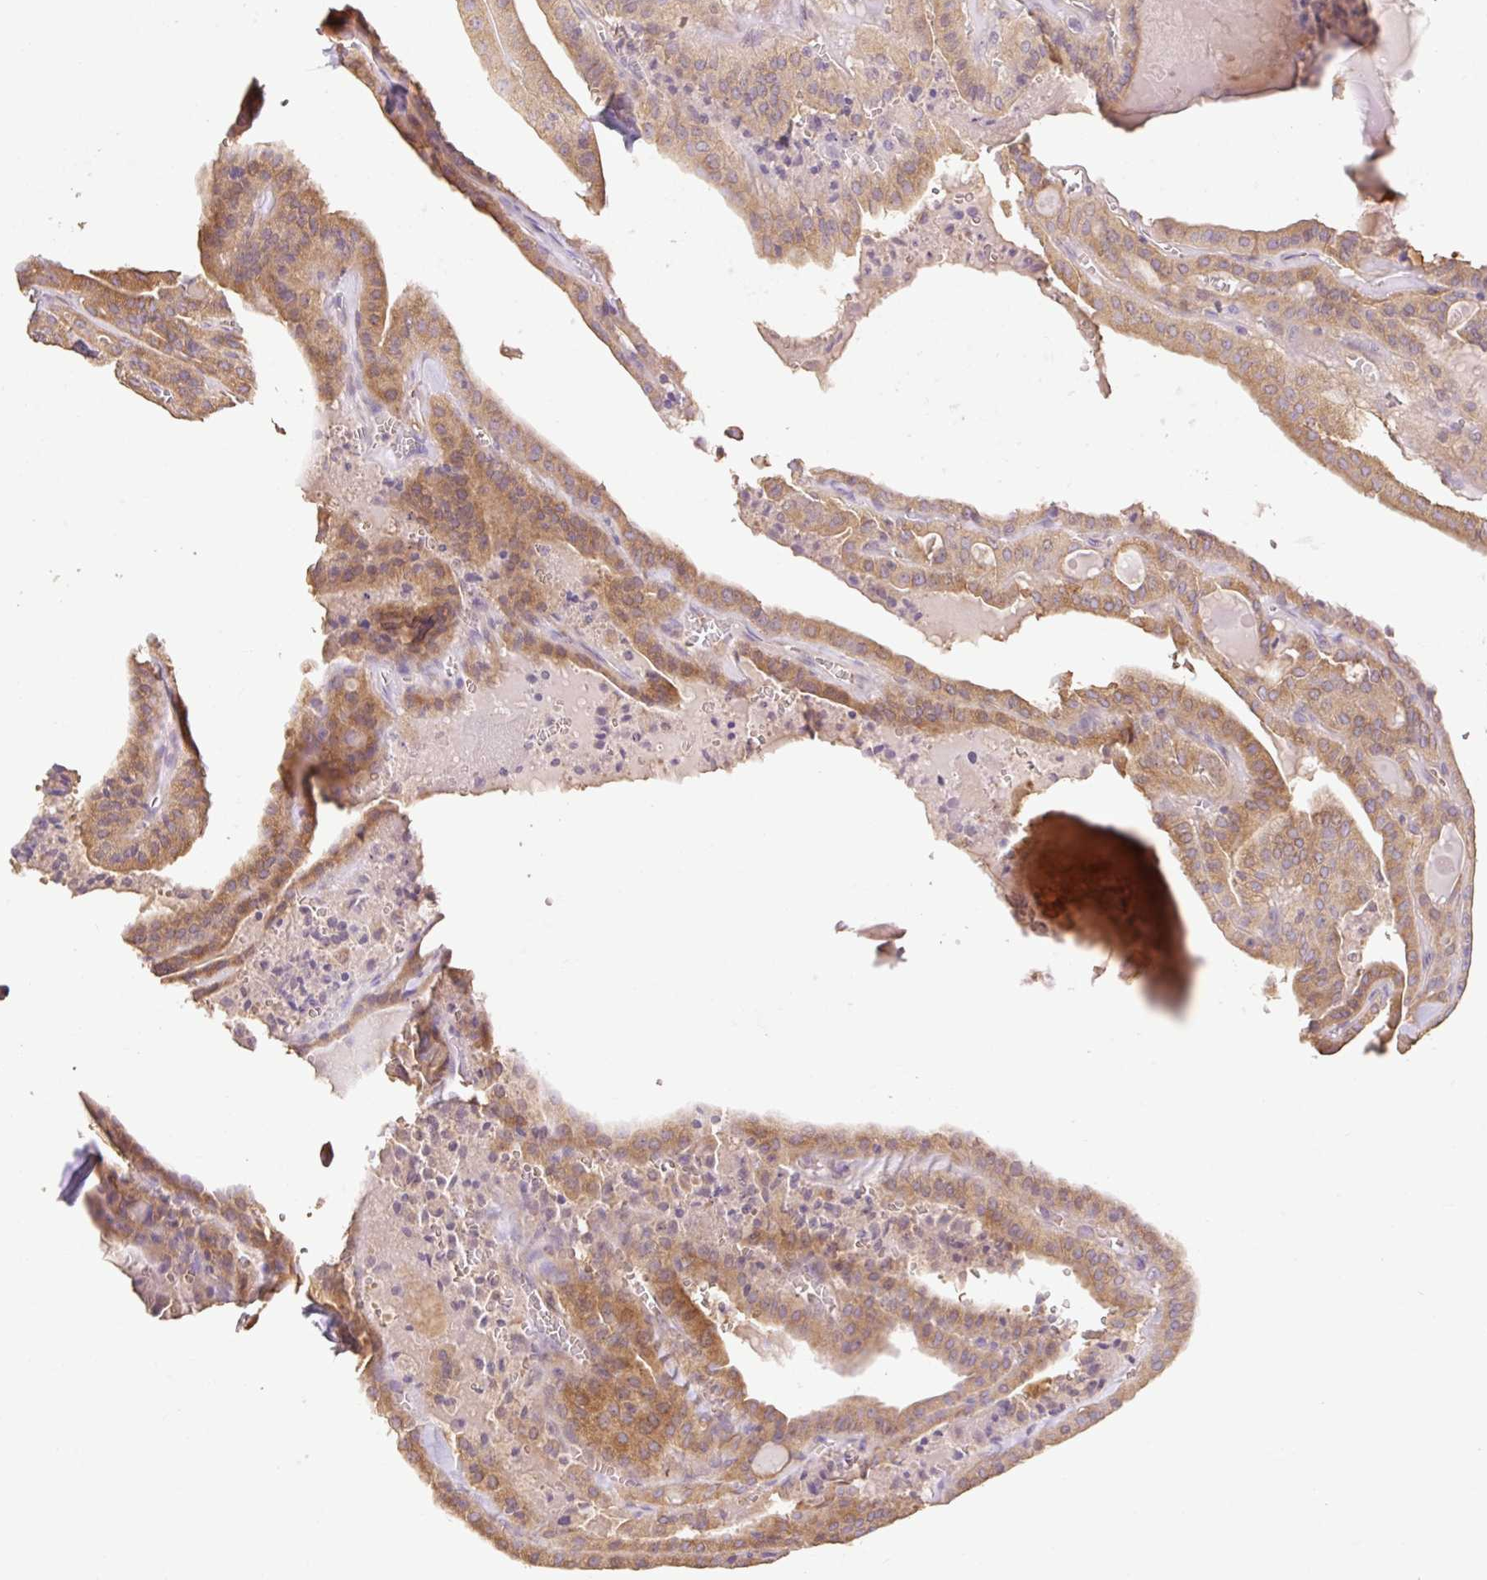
{"staining": {"intensity": "moderate", "quantity": ">75%", "location": "cytoplasmic/membranous"}, "tissue": "thyroid cancer", "cell_type": "Tumor cells", "image_type": "cancer", "snomed": [{"axis": "morphology", "description": "Papillary adenocarcinoma, NOS"}, {"axis": "topography", "description": "Thyroid gland"}], "caption": "A micrograph of thyroid cancer (papillary adenocarcinoma) stained for a protein exhibits moderate cytoplasmic/membranous brown staining in tumor cells. Immunohistochemistry (ihc) stains the protein of interest in brown and the nuclei are stained blue.", "gene": "DESI1", "patient": {"sex": "male", "age": 52}}